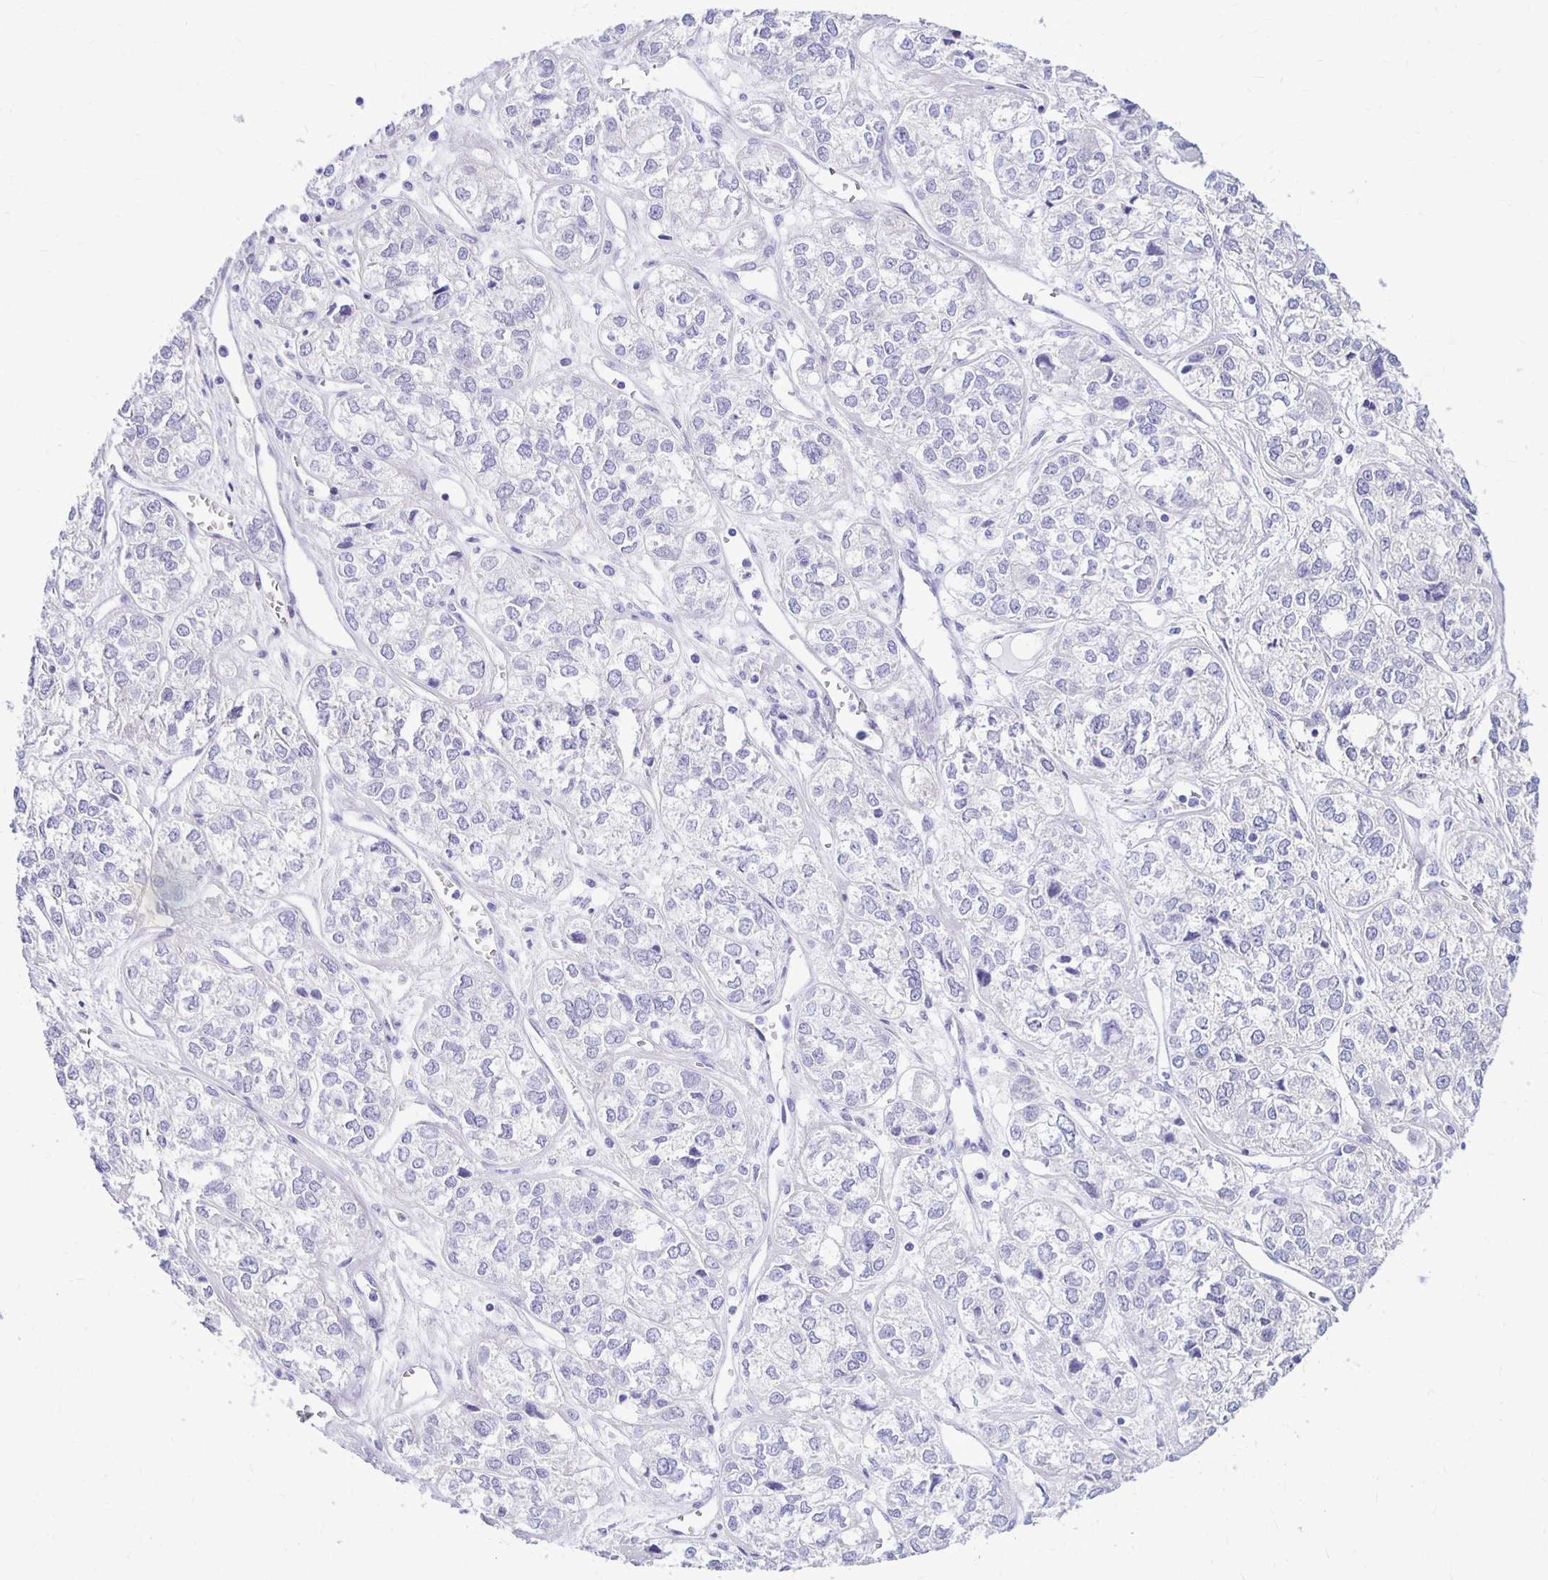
{"staining": {"intensity": "negative", "quantity": "none", "location": "none"}, "tissue": "ovarian cancer", "cell_type": "Tumor cells", "image_type": "cancer", "snomed": [{"axis": "morphology", "description": "Carcinoma, endometroid"}, {"axis": "topography", "description": "Ovary"}], "caption": "Ovarian cancer (endometroid carcinoma) was stained to show a protein in brown. There is no significant positivity in tumor cells.", "gene": "FNTB", "patient": {"sex": "female", "age": 64}}